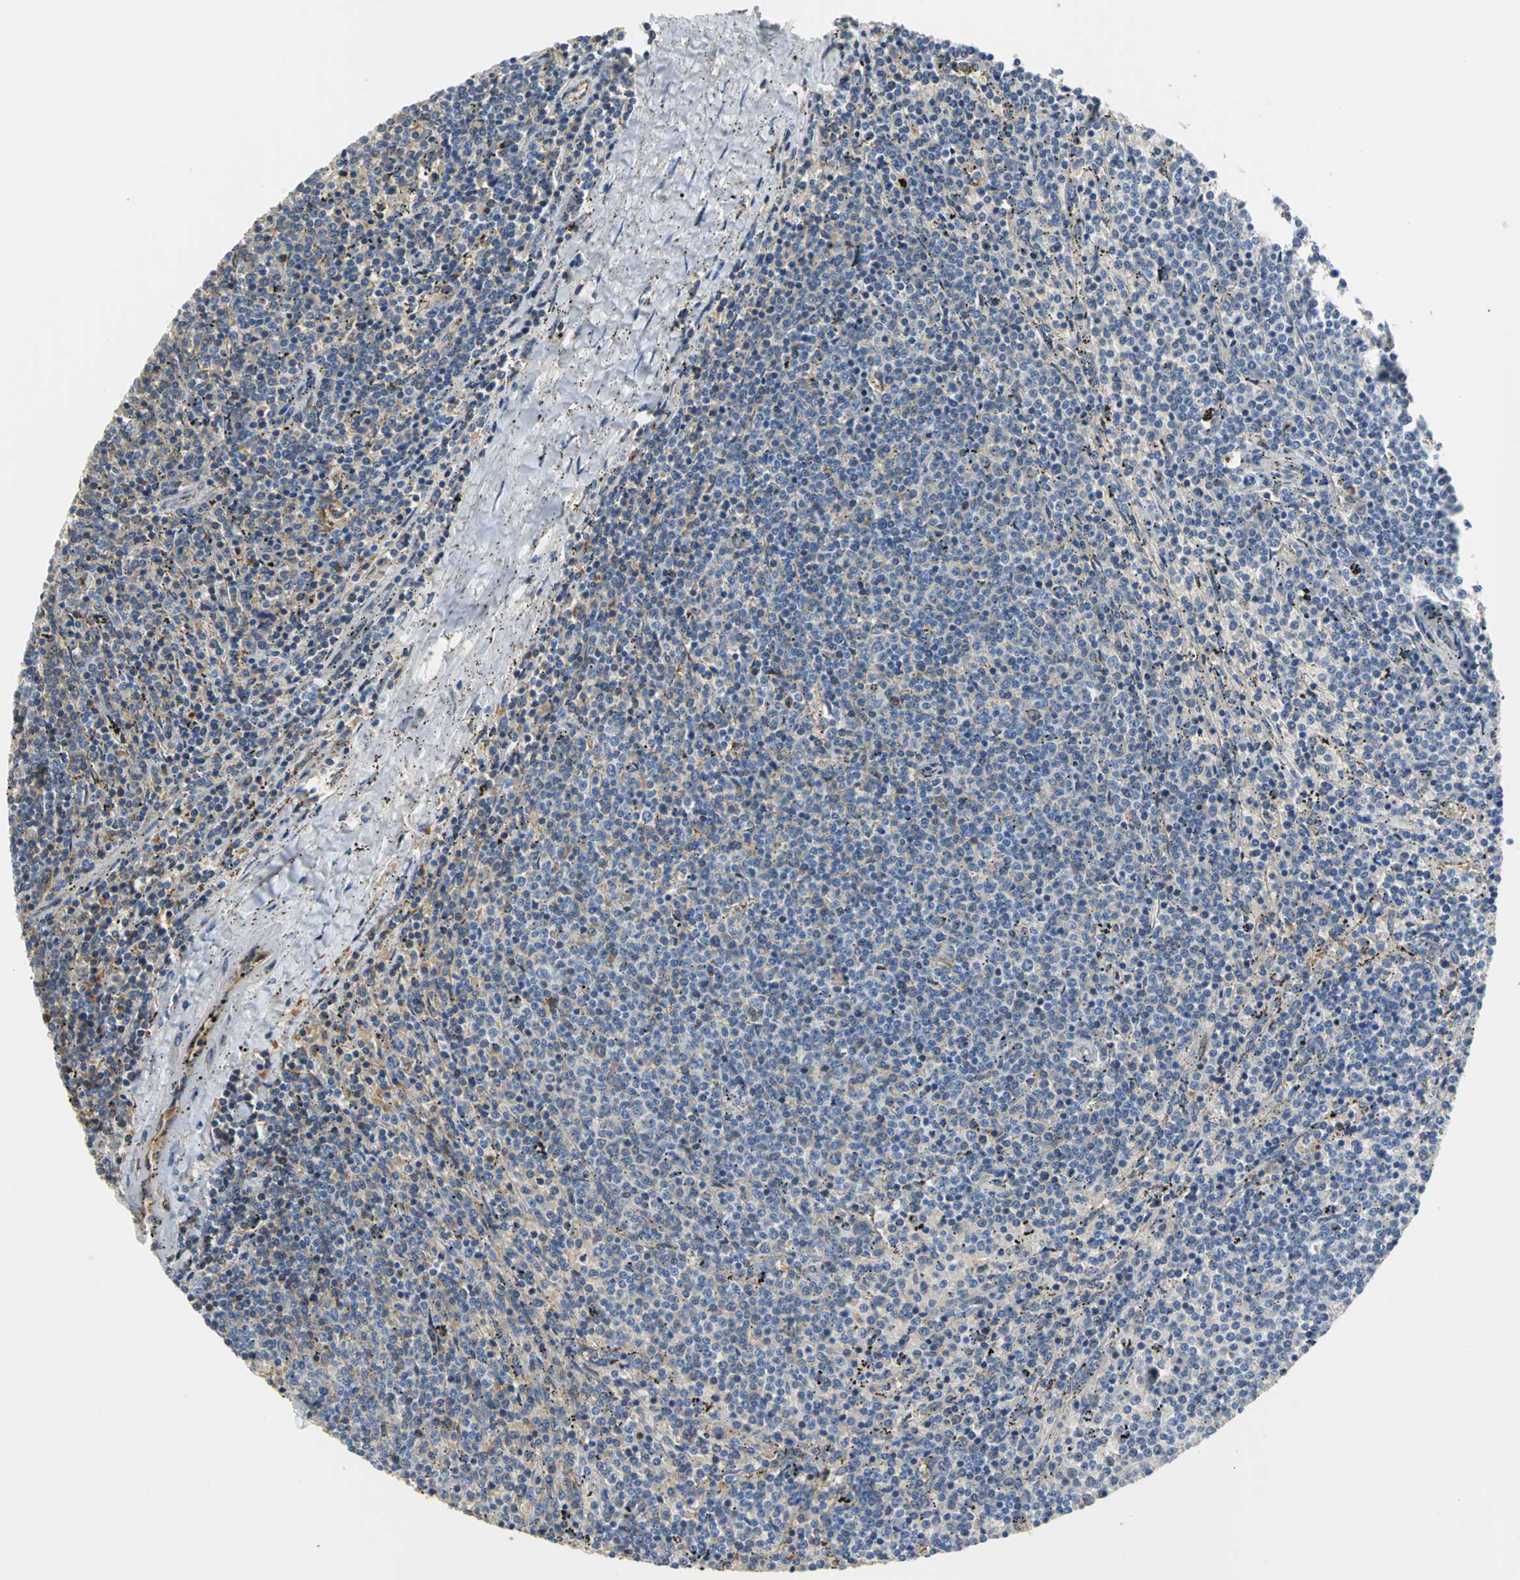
{"staining": {"intensity": "weak", "quantity": ">75%", "location": "cytoplasmic/membranous"}, "tissue": "lymphoma", "cell_type": "Tumor cells", "image_type": "cancer", "snomed": [{"axis": "morphology", "description": "Malignant lymphoma, non-Hodgkin's type, Low grade"}, {"axis": "topography", "description": "Spleen"}], "caption": "The immunohistochemical stain highlights weak cytoplasmic/membranous positivity in tumor cells of low-grade malignant lymphoma, non-Hodgkin's type tissue.", "gene": "GYG2", "patient": {"sex": "female", "age": 50}}